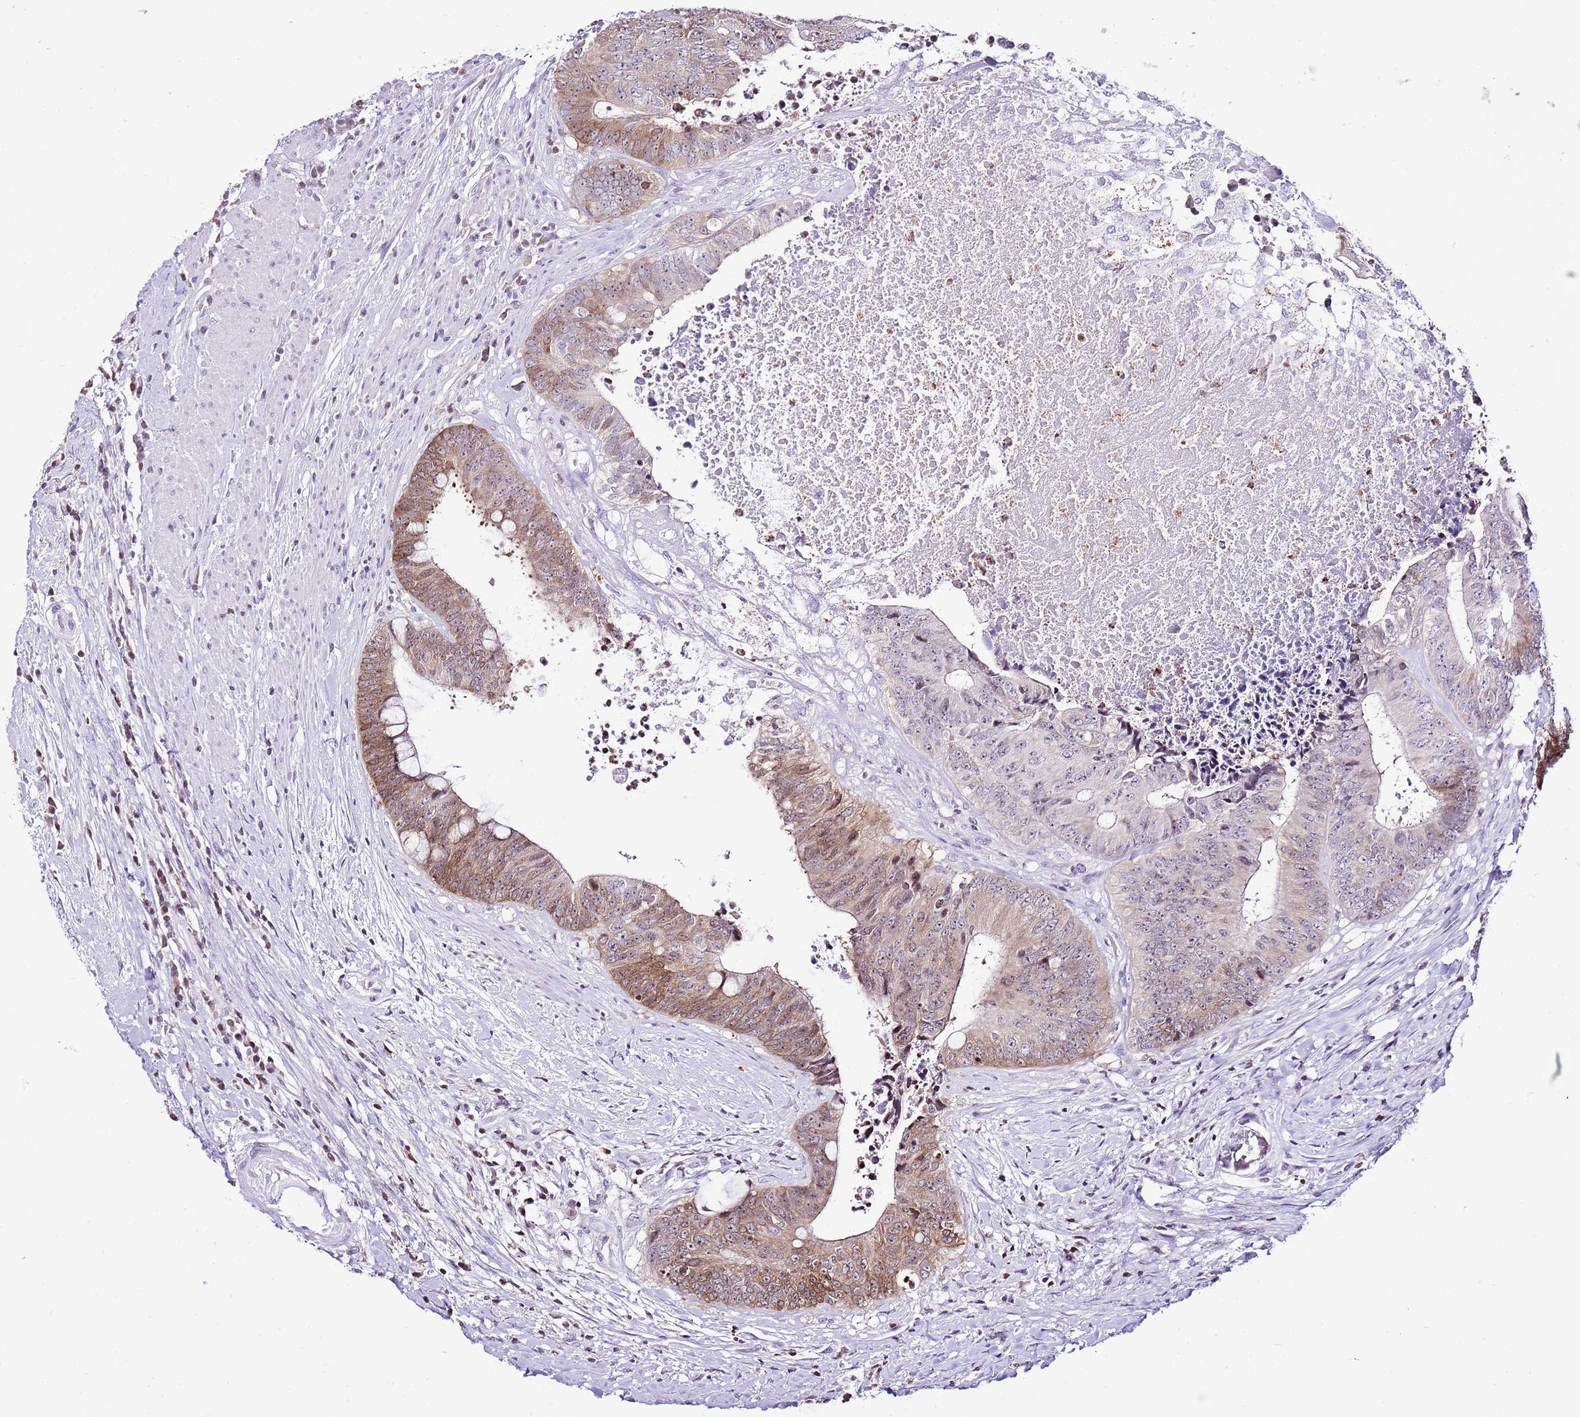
{"staining": {"intensity": "moderate", "quantity": "25%-75%", "location": "cytoplasmic/membranous,nuclear"}, "tissue": "colorectal cancer", "cell_type": "Tumor cells", "image_type": "cancer", "snomed": [{"axis": "morphology", "description": "Adenocarcinoma, NOS"}, {"axis": "topography", "description": "Rectum"}], "caption": "IHC (DAB) staining of human colorectal cancer demonstrates moderate cytoplasmic/membranous and nuclear protein positivity in approximately 25%-75% of tumor cells. The protein of interest is stained brown, and the nuclei are stained in blue (DAB (3,3'-diaminobenzidine) IHC with brightfield microscopy, high magnification).", "gene": "PRR15", "patient": {"sex": "male", "age": 72}}